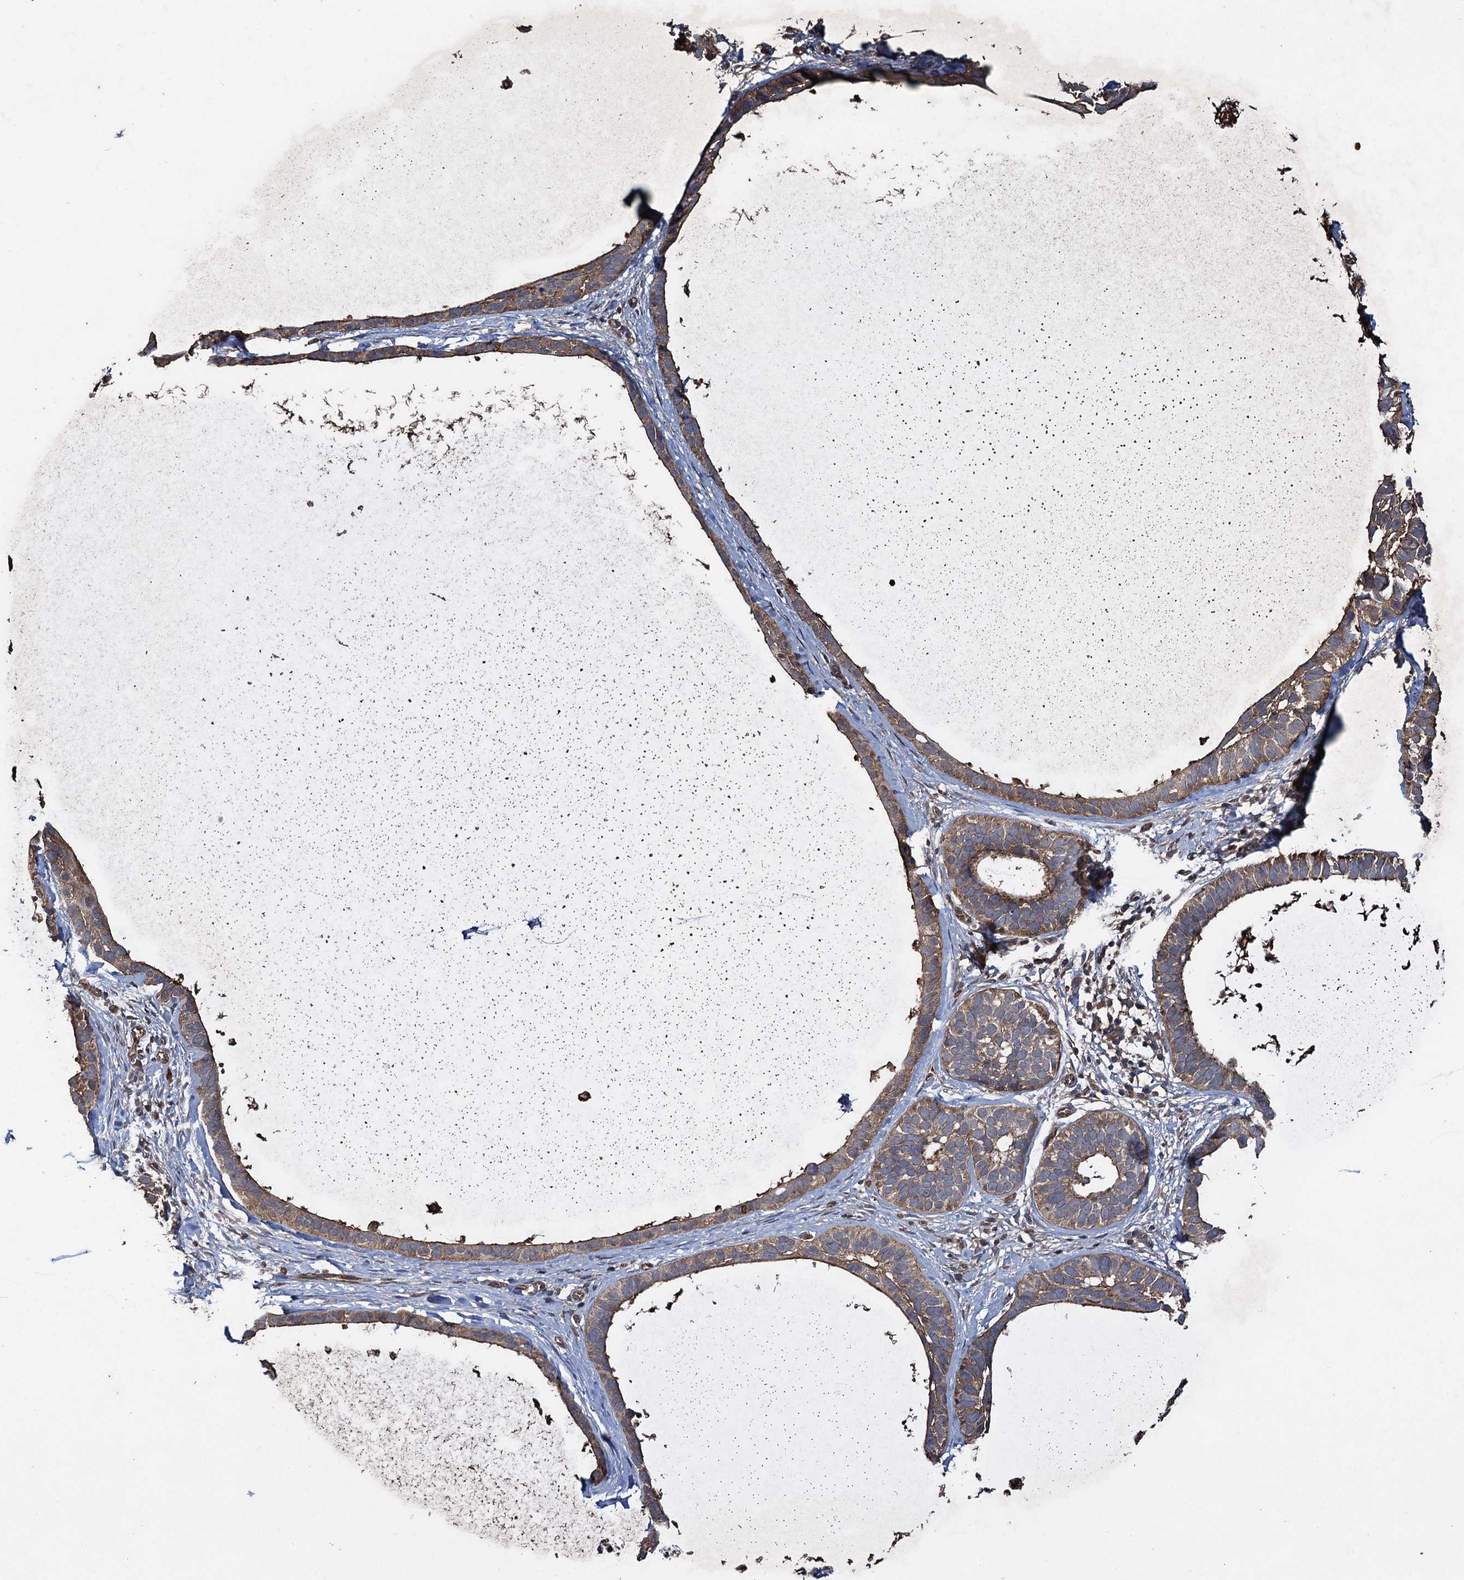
{"staining": {"intensity": "weak", "quantity": "<25%", "location": "cytoplasmic/membranous"}, "tissue": "skin cancer", "cell_type": "Tumor cells", "image_type": "cancer", "snomed": [{"axis": "morphology", "description": "Basal cell carcinoma"}, {"axis": "topography", "description": "Skin"}], "caption": "Human skin basal cell carcinoma stained for a protein using immunohistochemistry (IHC) displays no expression in tumor cells.", "gene": "TXNDC11", "patient": {"sex": "male", "age": 62}}